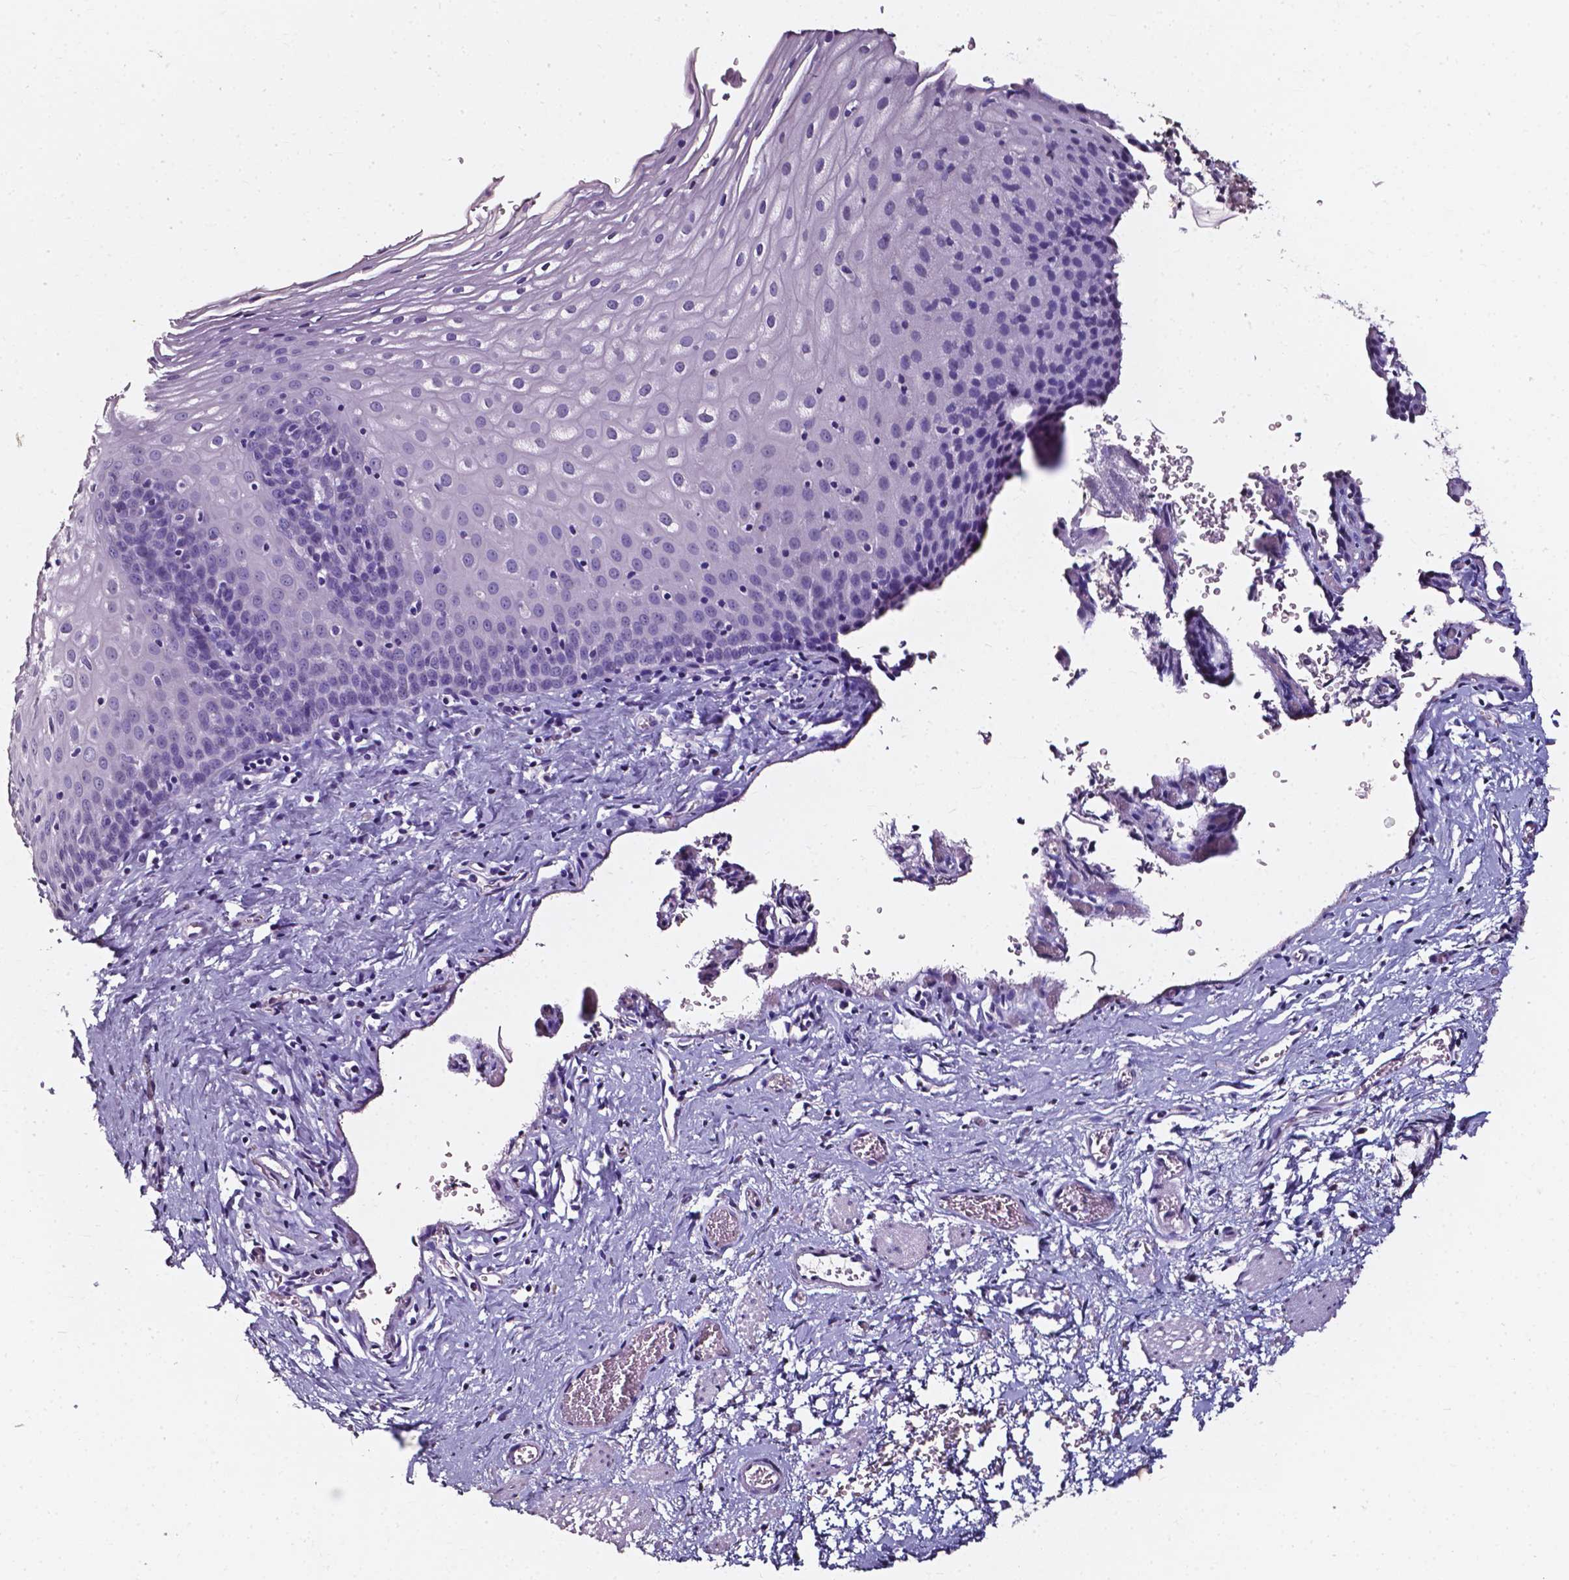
{"staining": {"intensity": "negative", "quantity": "none", "location": "none"}, "tissue": "esophagus", "cell_type": "Squamous epithelial cells", "image_type": "normal", "snomed": [{"axis": "morphology", "description": "Normal tissue, NOS"}, {"axis": "topography", "description": "Esophagus"}], "caption": "Squamous epithelial cells are negative for protein expression in unremarkable human esophagus. (DAB (3,3'-diaminobenzidine) immunohistochemistry (IHC) with hematoxylin counter stain).", "gene": "DEFA5", "patient": {"sex": "male", "age": 68}}